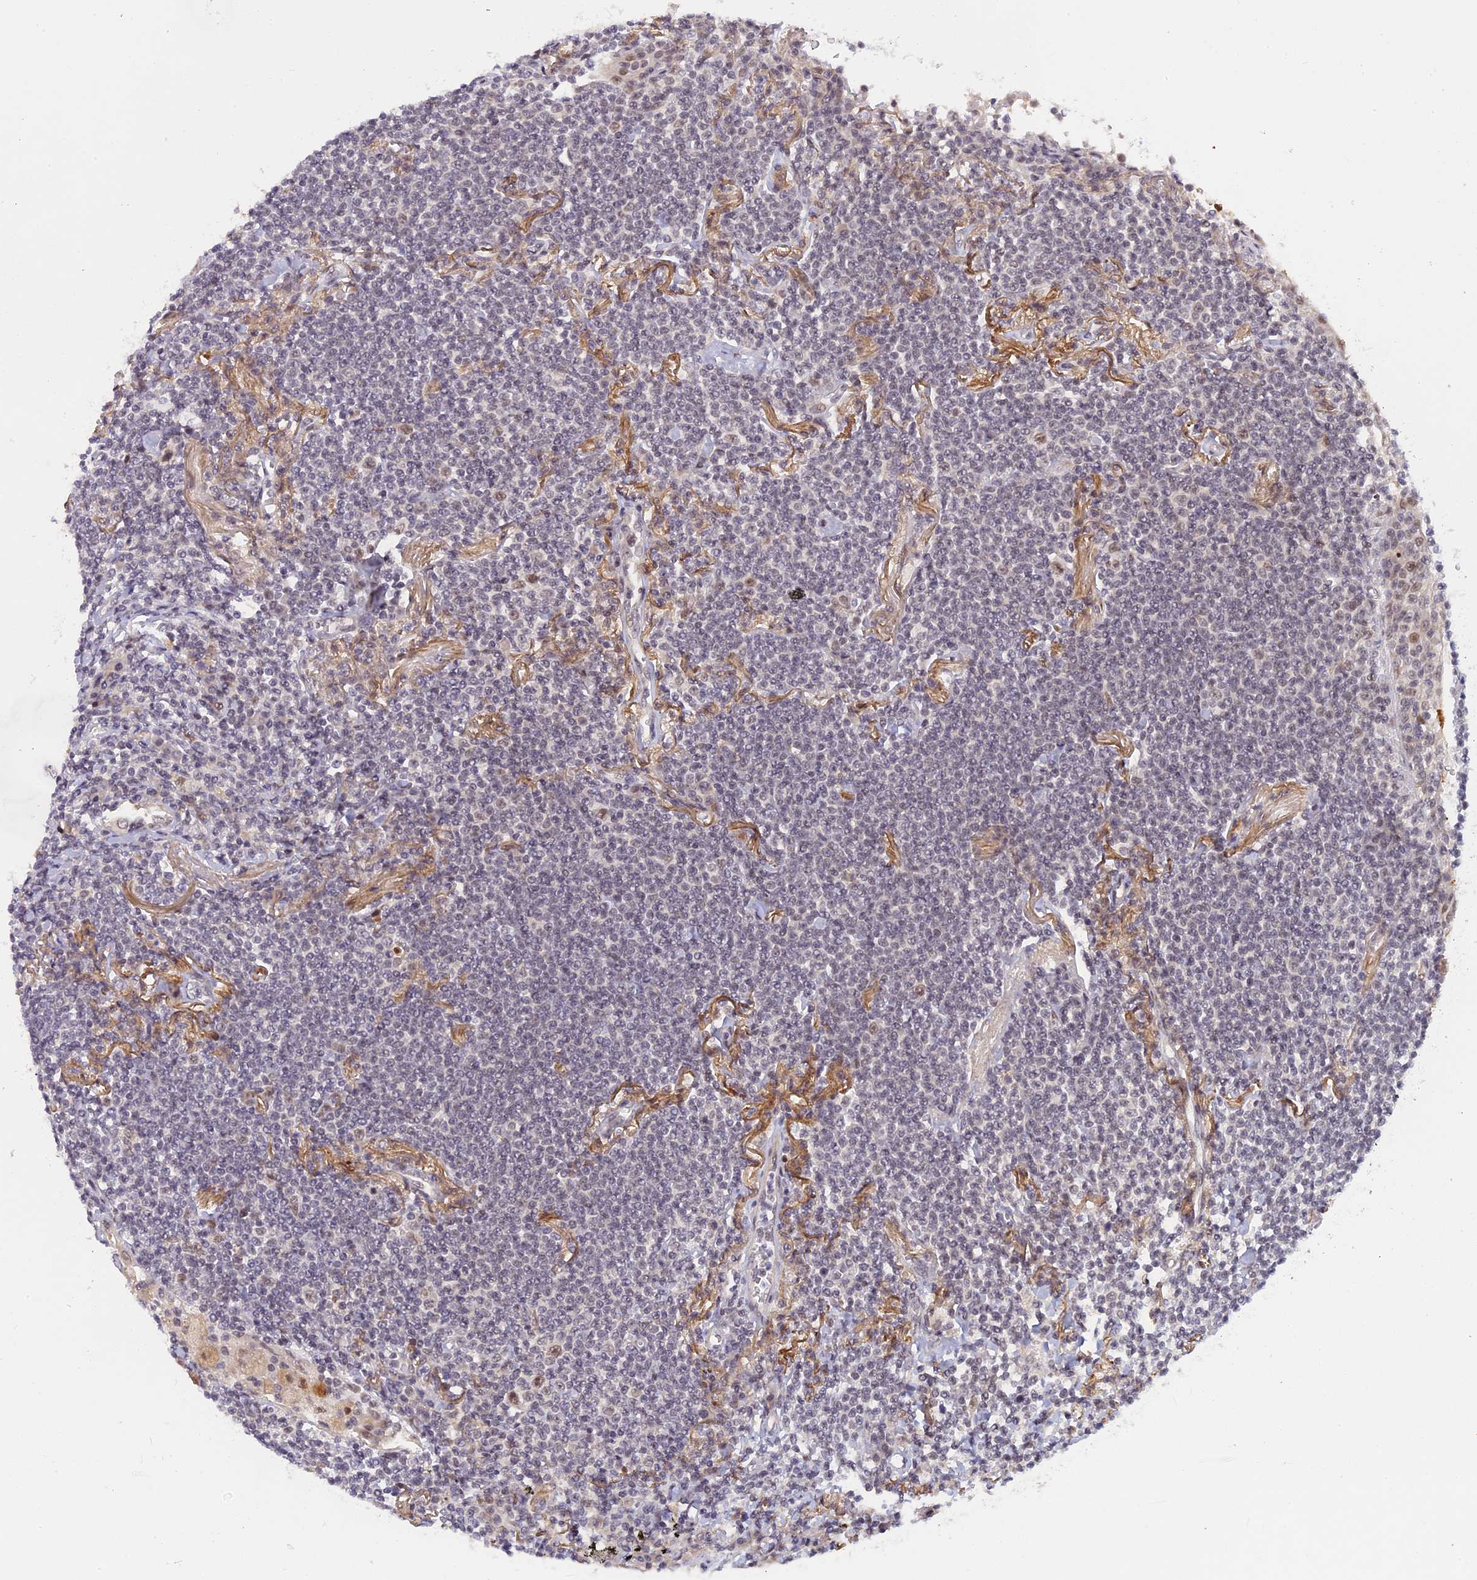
{"staining": {"intensity": "negative", "quantity": "none", "location": "none"}, "tissue": "lymphoma", "cell_type": "Tumor cells", "image_type": "cancer", "snomed": [{"axis": "morphology", "description": "Malignant lymphoma, non-Hodgkin's type, Low grade"}, {"axis": "topography", "description": "Lung"}], "caption": "Human low-grade malignant lymphoma, non-Hodgkin's type stained for a protein using immunohistochemistry reveals no staining in tumor cells.", "gene": "POLR2C", "patient": {"sex": "female", "age": 71}}